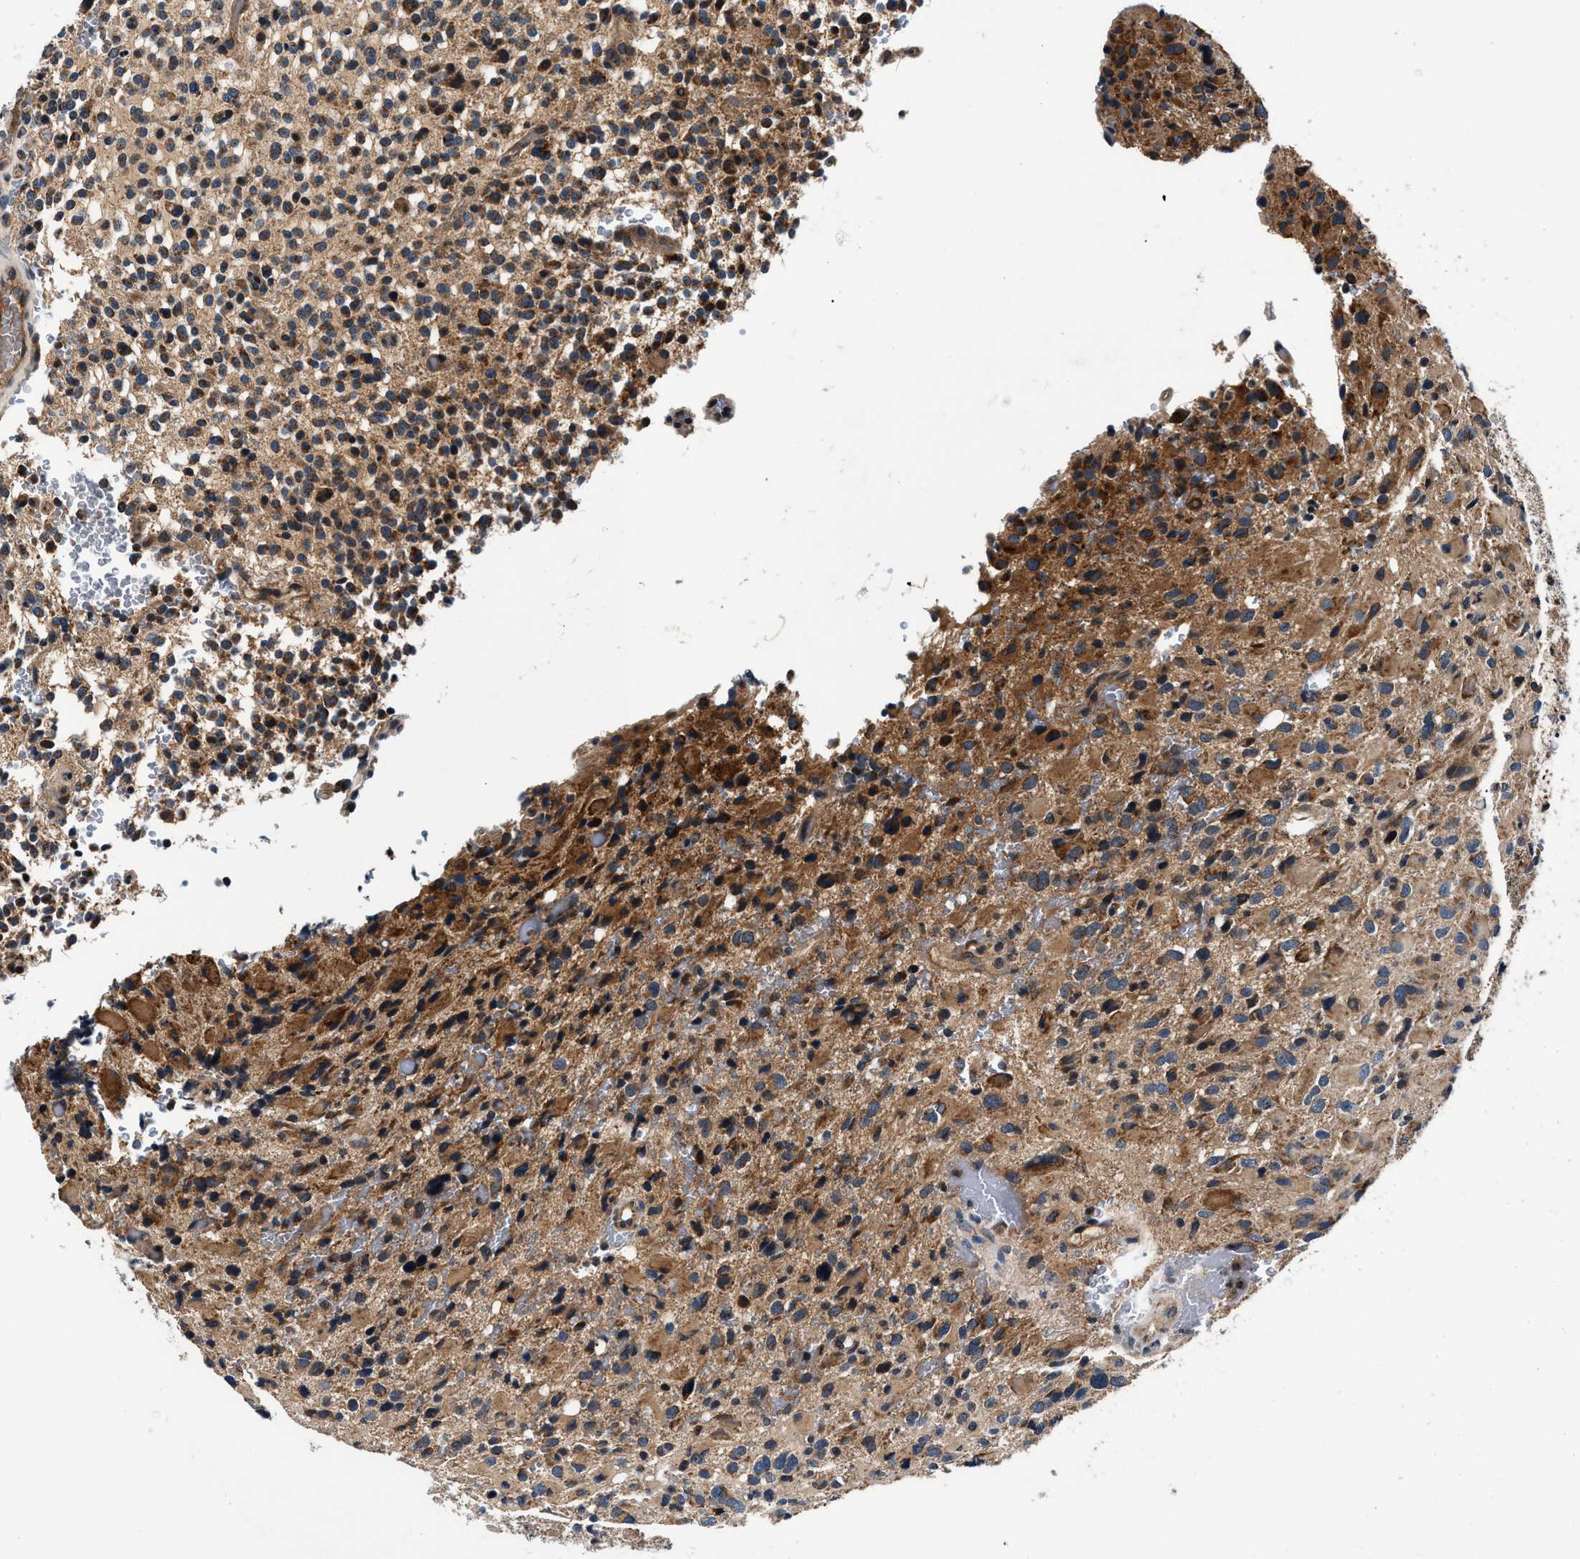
{"staining": {"intensity": "moderate", "quantity": ">75%", "location": "cytoplasmic/membranous"}, "tissue": "glioma", "cell_type": "Tumor cells", "image_type": "cancer", "snomed": [{"axis": "morphology", "description": "Glioma, malignant, High grade"}, {"axis": "topography", "description": "Brain"}], "caption": "The image exhibits staining of malignant high-grade glioma, revealing moderate cytoplasmic/membranous protein staining (brown color) within tumor cells.", "gene": "IMMT", "patient": {"sex": "male", "age": 48}}